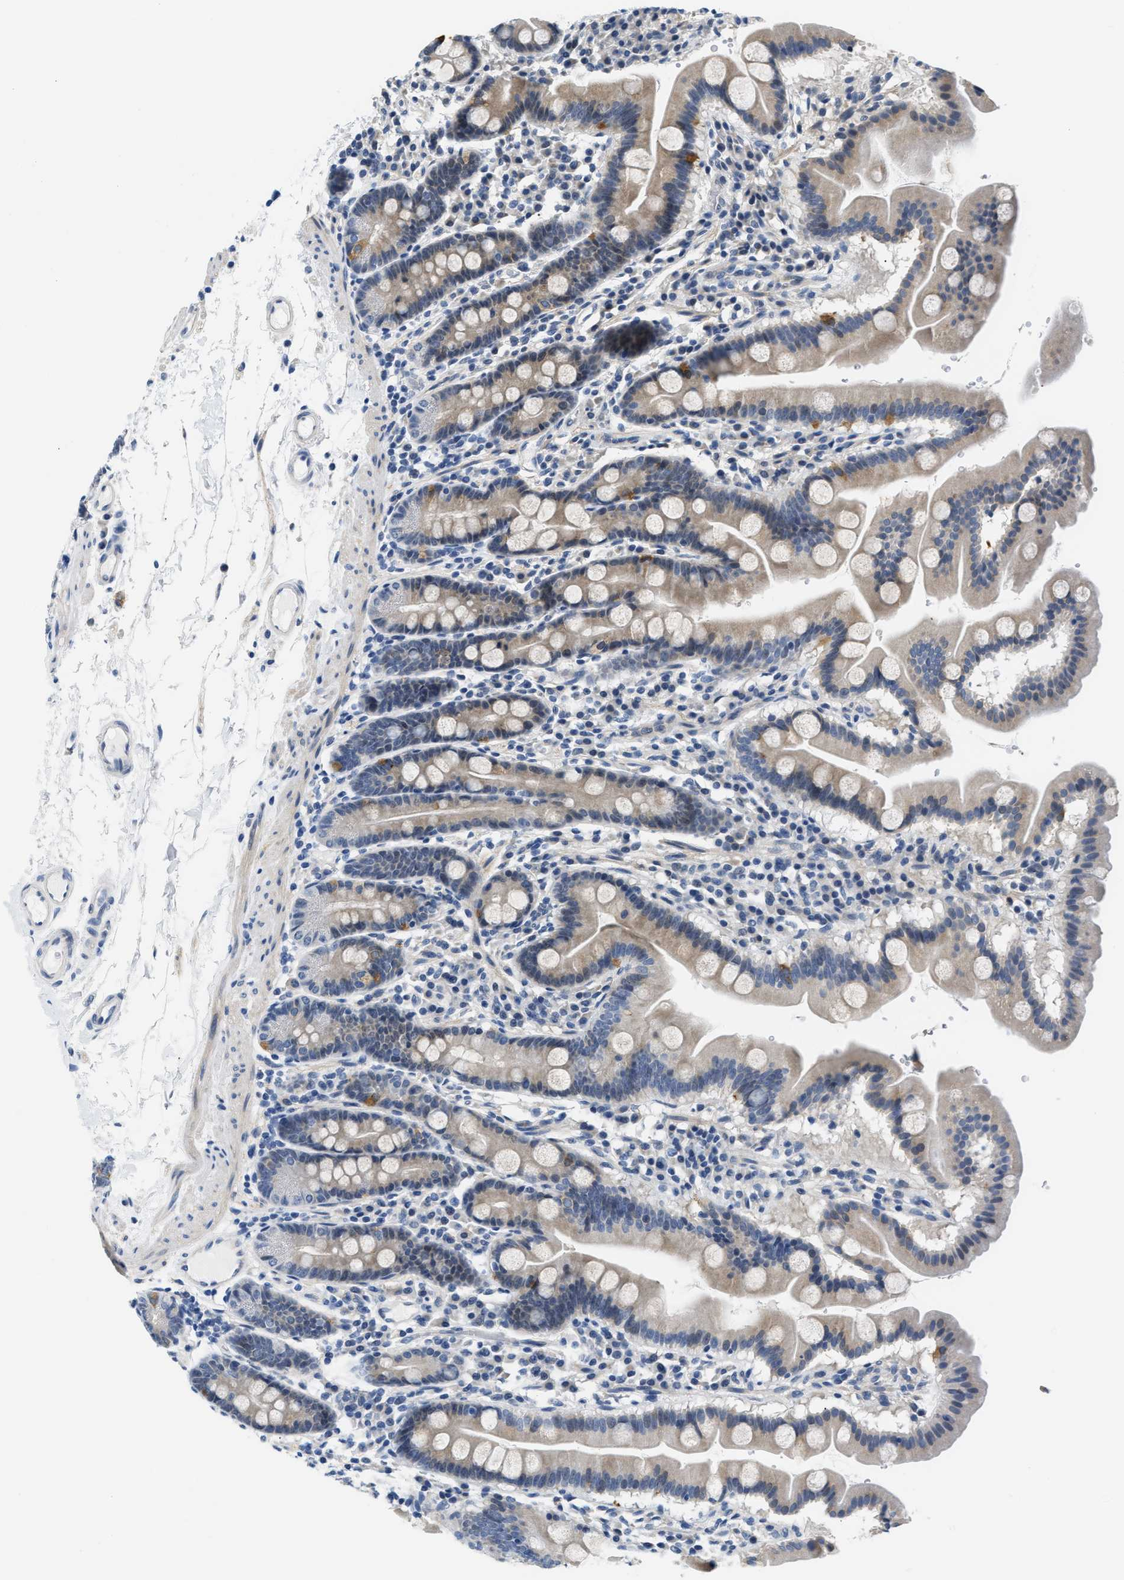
{"staining": {"intensity": "weak", "quantity": ">75%", "location": "cytoplasmic/membranous"}, "tissue": "duodenum", "cell_type": "Glandular cells", "image_type": "normal", "snomed": [{"axis": "morphology", "description": "Normal tissue, NOS"}, {"axis": "topography", "description": "Duodenum"}], "caption": "Protein analysis of benign duodenum demonstrates weak cytoplasmic/membranous positivity in about >75% of glandular cells.", "gene": "CLGN", "patient": {"sex": "male", "age": 50}}